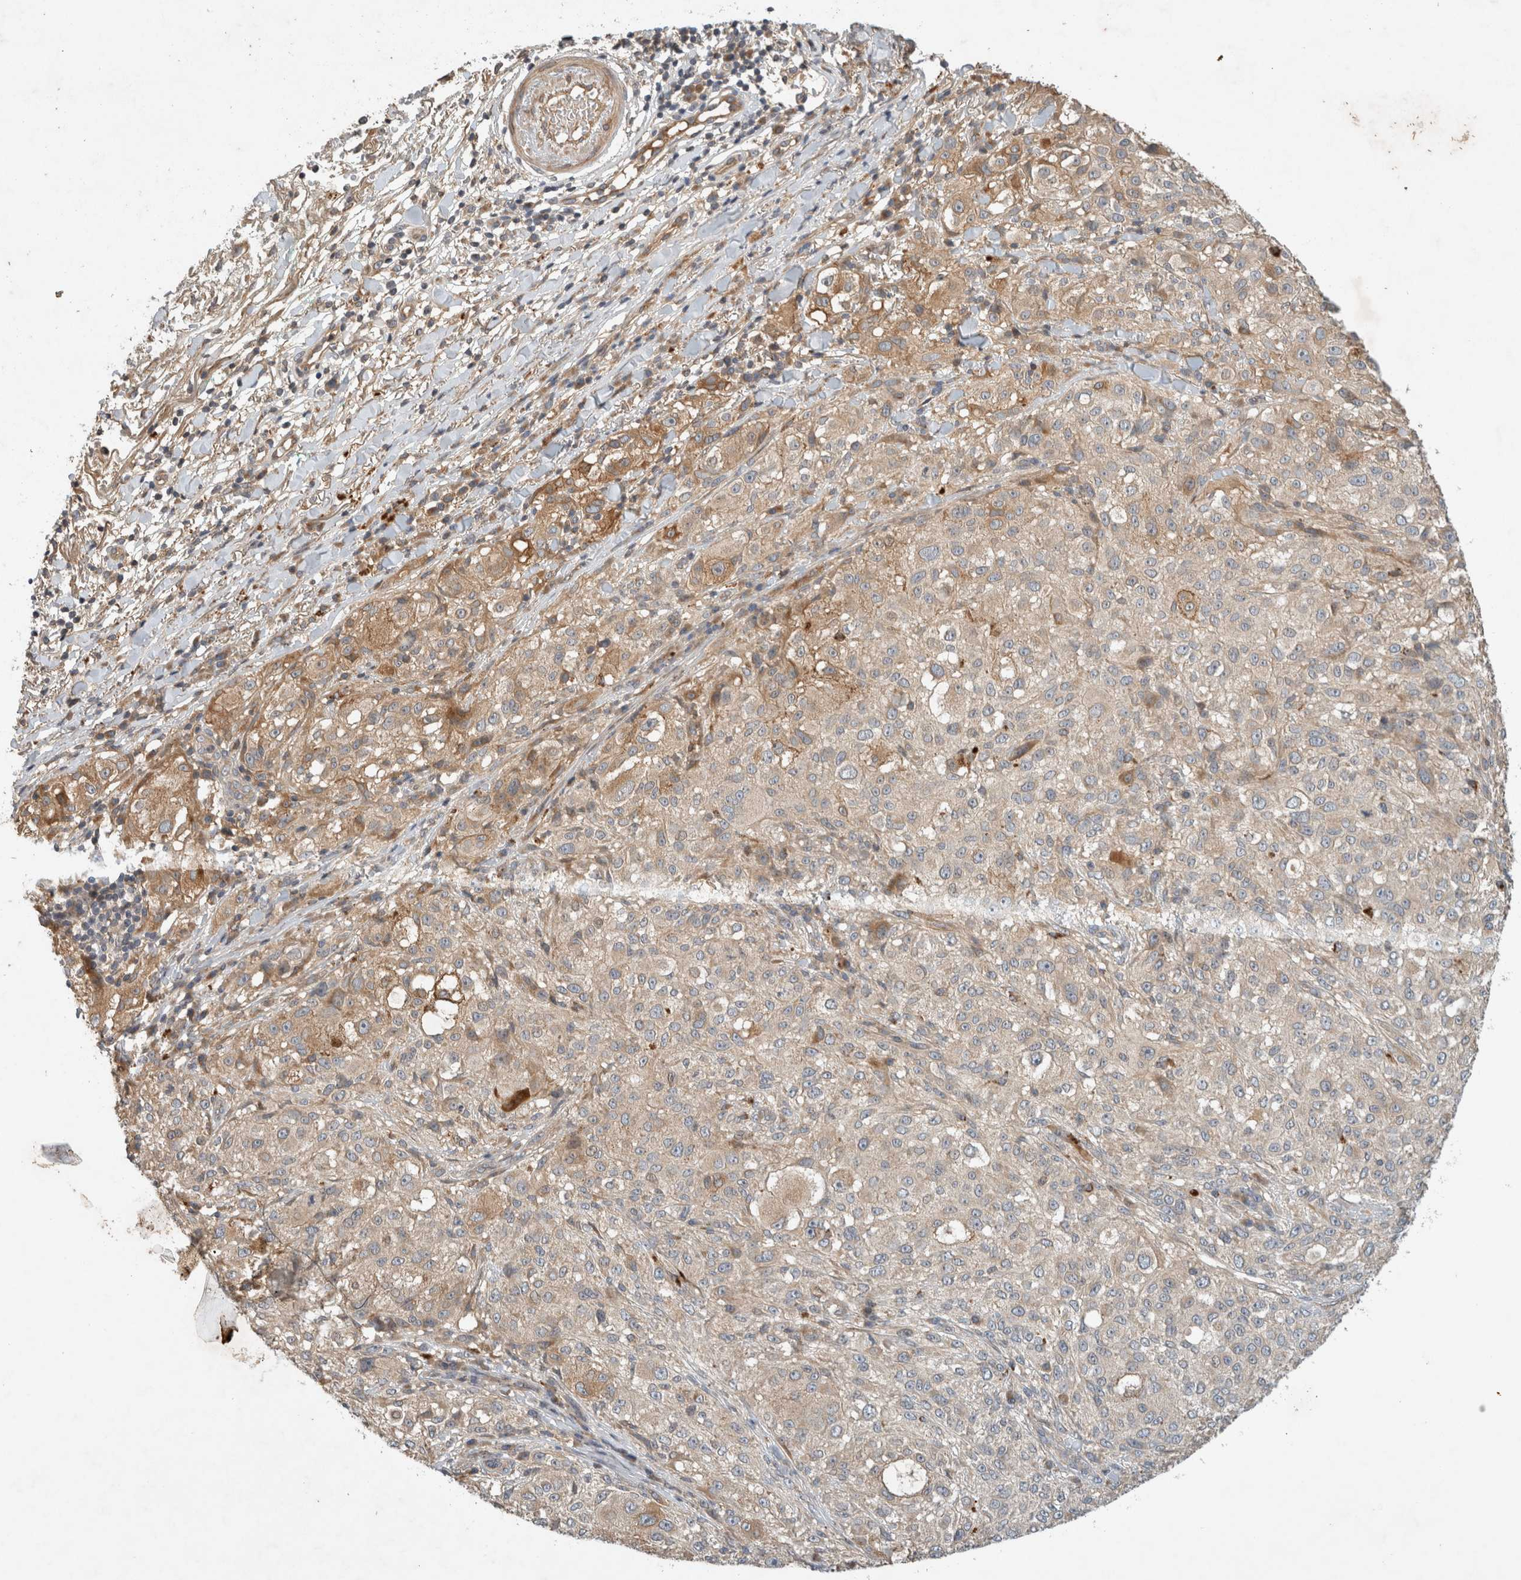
{"staining": {"intensity": "moderate", "quantity": "<25%", "location": "cytoplasmic/membranous"}, "tissue": "melanoma", "cell_type": "Tumor cells", "image_type": "cancer", "snomed": [{"axis": "morphology", "description": "Necrosis, NOS"}, {"axis": "morphology", "description": "Malignant melanoma, NOS"}, {"axis": "topography", "description": "Skin"}], "caption": "Melanoma stained with DAB (3,3'-diaminobenzidine) immunohistochemistry (IHC) displays low levels of moderate cytoplasmic/membranous staining in about <25% of tumor cells. The protein of interest is stained brown, and the nuclei are stained in blue (DAB (3,3'-diaminobenzidine) IHC with brightfield microscopy, high magnification).", "gene": "ARMC9", "patient": {"sex": "female", "age": 87}}